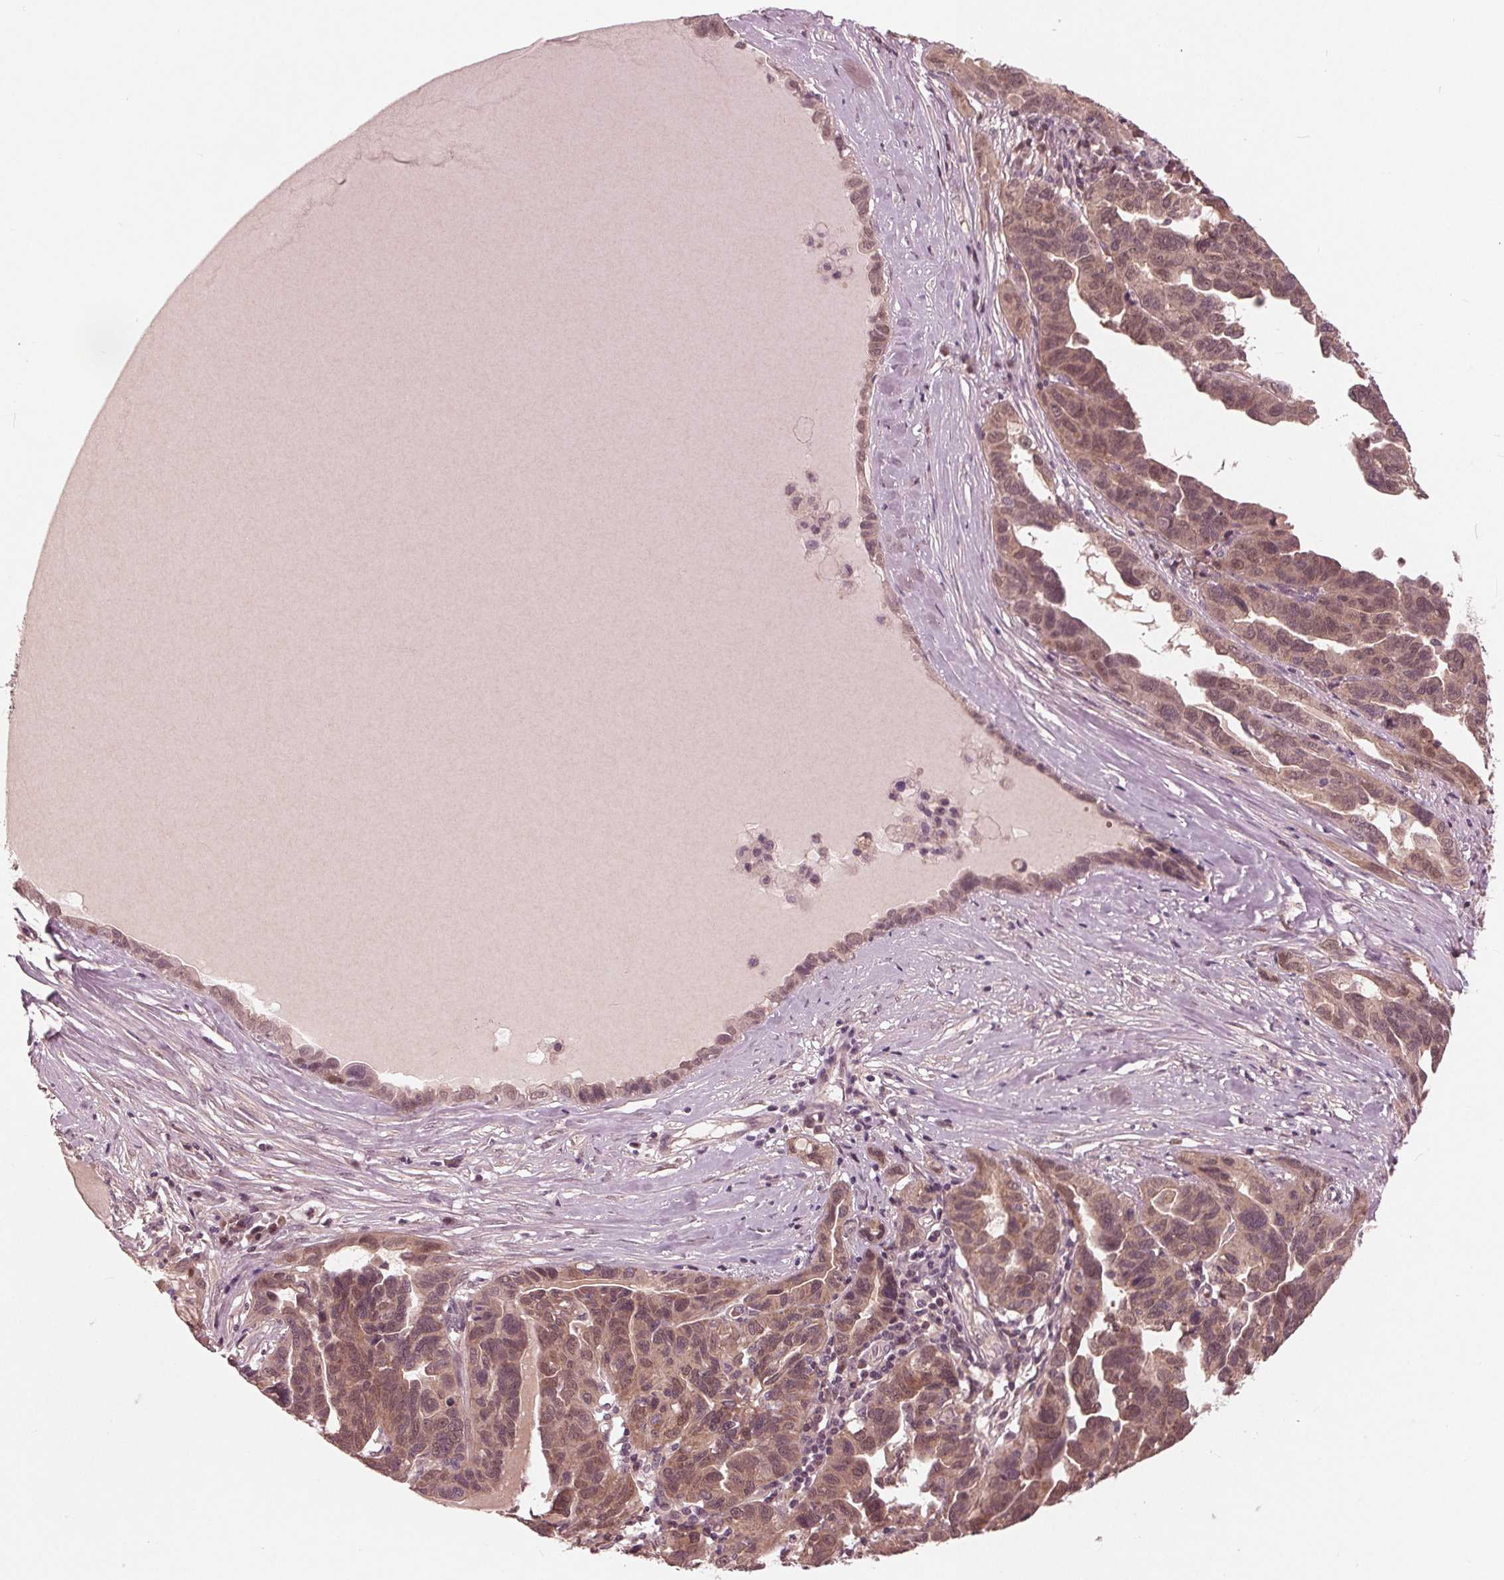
{"staining": {"intensity": "moderate", "quantity": ">75%", "location": "cytoplasmic/membranous,nuclear"}, "tissue": "ovarian cancer", "cell_type": "Tumor cells", "image_type": "cancer", "snomed": [{"axis": "morphology", "description": "Cystadenocarcinoma, serous, NOS"}, {"axis": "topography", "description": "Ovary"}], "caption": "A histopathology image of ovarian cancer stained for a protein reveals moderate cytoplasmic/membranous and nuclear brown staining in tumor cells. (DAB IHC with brightfield microscopy, high magnification).", "gene": "UBALD1", "patient": {"sex": "female", "age": 64}}